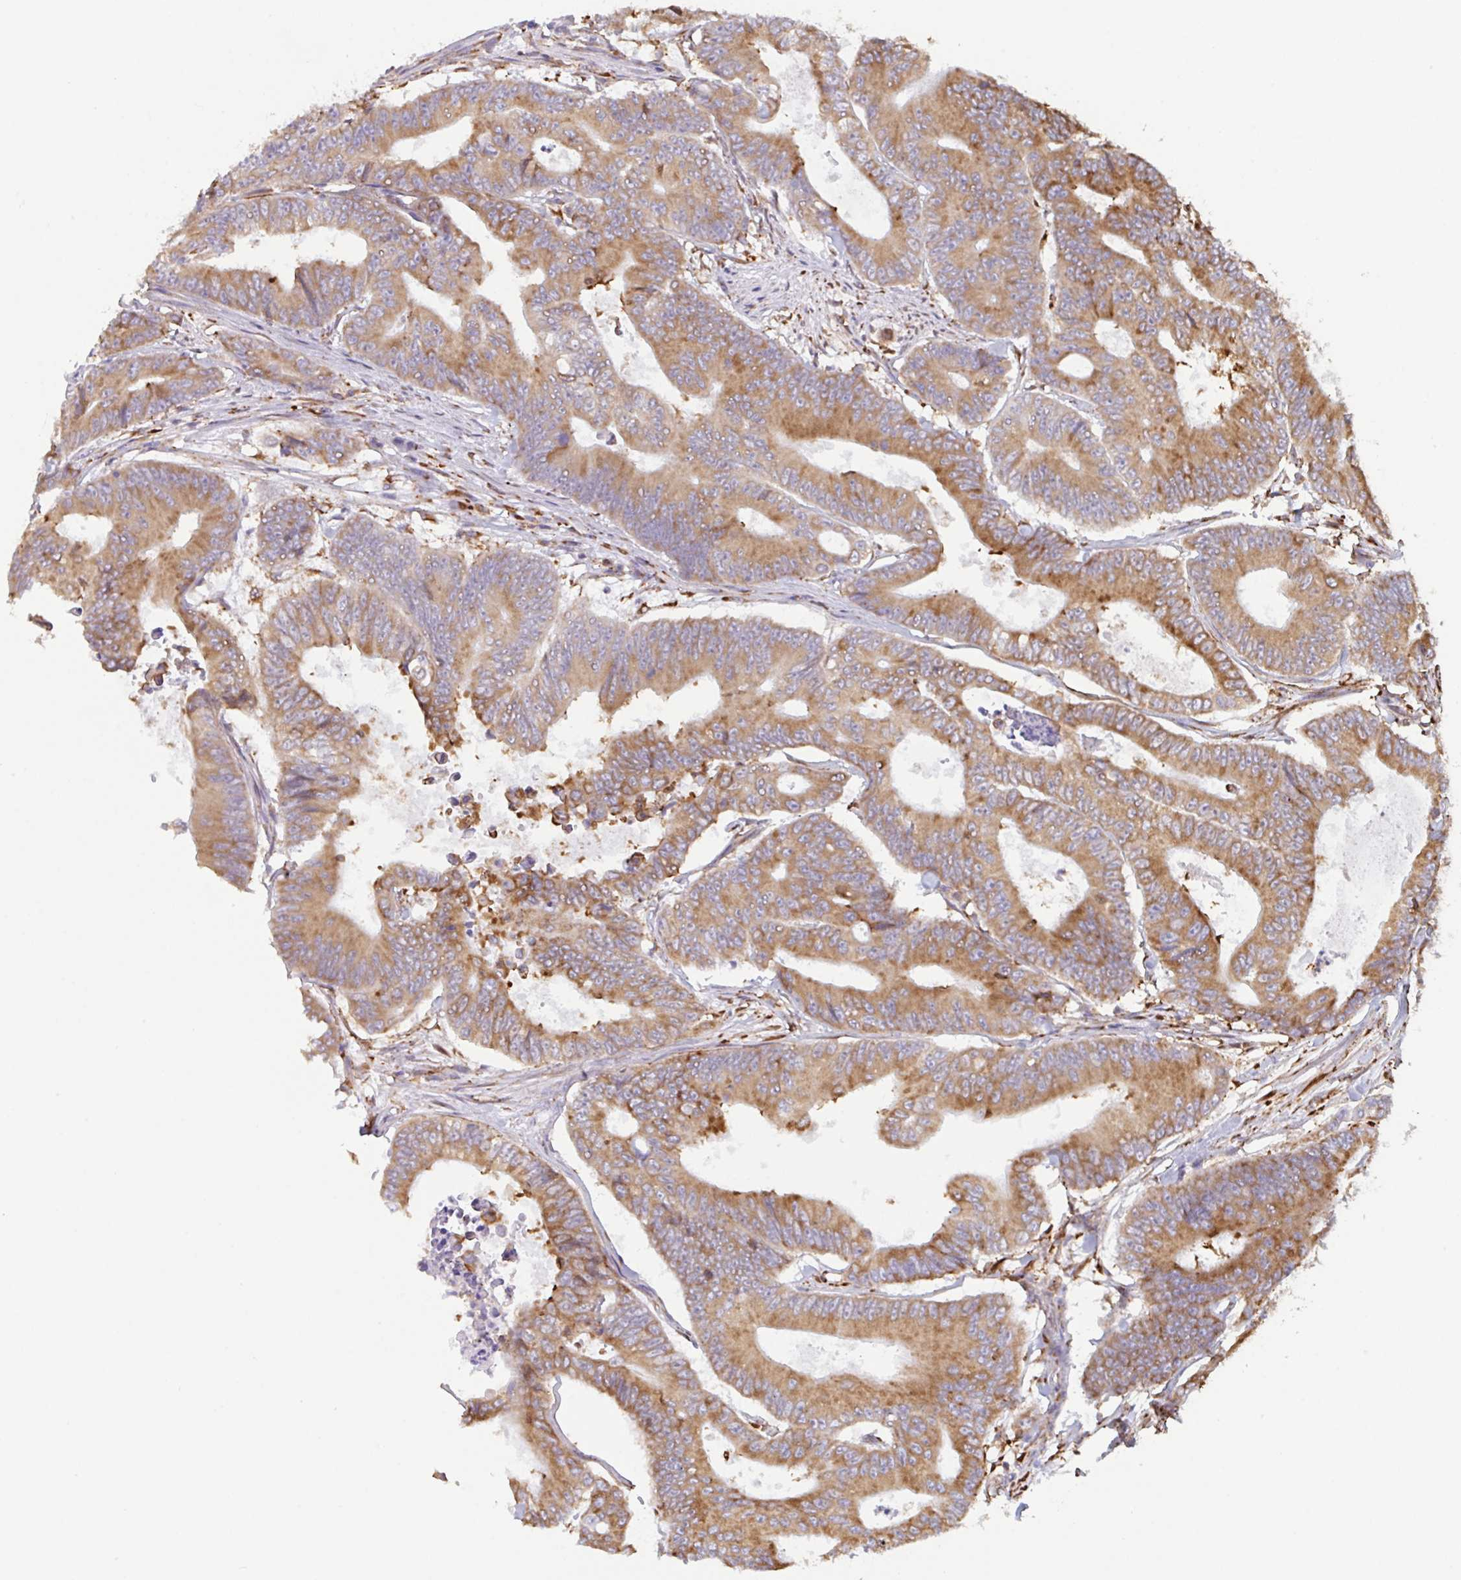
{"staining": {"intensity": "moderate", "quantity": ">75%", "location": "cytoplasmic/membranous"}, "tissue": "colorectal cancer", "cell_type": "Tumor cells", "image_type": "cancer", "snomed": [{"axis": "morphology", "description": "Adenocarcinoma, NOS"}, {"axis": "topography", "description": "Colon"}], "caption": "This photomicrograph displays colorectal cancer stained with IHC to label a protein in brown. The cytoplasmic/membranous of tumor cells show moderate positivity for the protein. Nuclei are counter-stained blue.", "gene": "DOK4", "patient": {"sex": "female", "age": 48}}